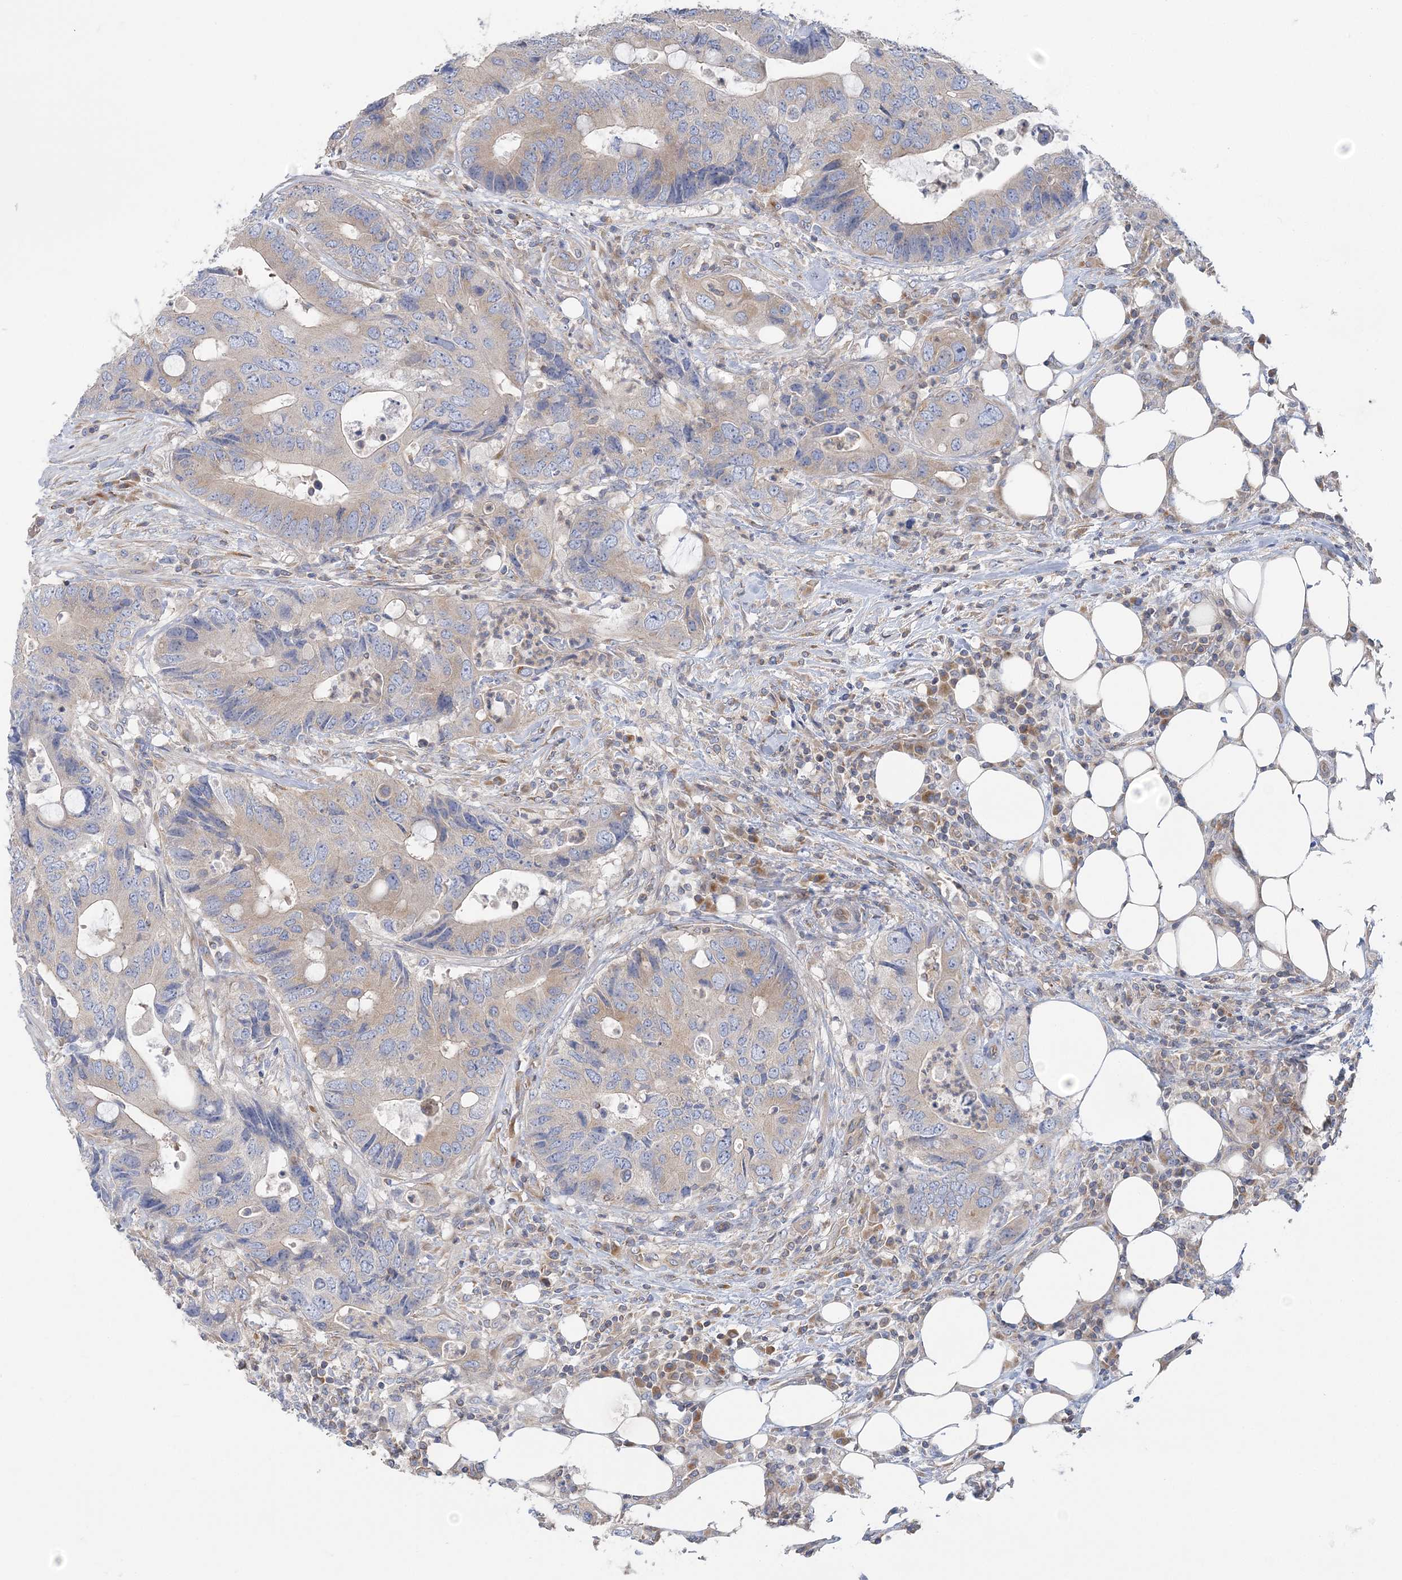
{"staining": {"intensity": "weak", "quantity": "25%-75%", "location": "cytoplasmic/membranous"}, "tissue": "colorectal cancer", "cell_type": "Tumor cells", "image_type": "cancer", "snomed": [{"axis": "morphology", "description": "Adenocarcinoma, NOS"}, {"axis": "topography", "description": "Colon"}], "caption": "Immunohistochemistry (IHC) of colorectal adenocarcinoma reveals low levels of weak cytoplasmic/membranous positivity in about 25%-75% of tumor cells. The protein of interest is stained brown, and the nuclei are stained in blue (DAB (3,3'-diaminobenzidine) IHC with brightfield microscopy, high magnification).", "gene": "FAM114A2", "patient": {"sex": "male", "age": 71}}